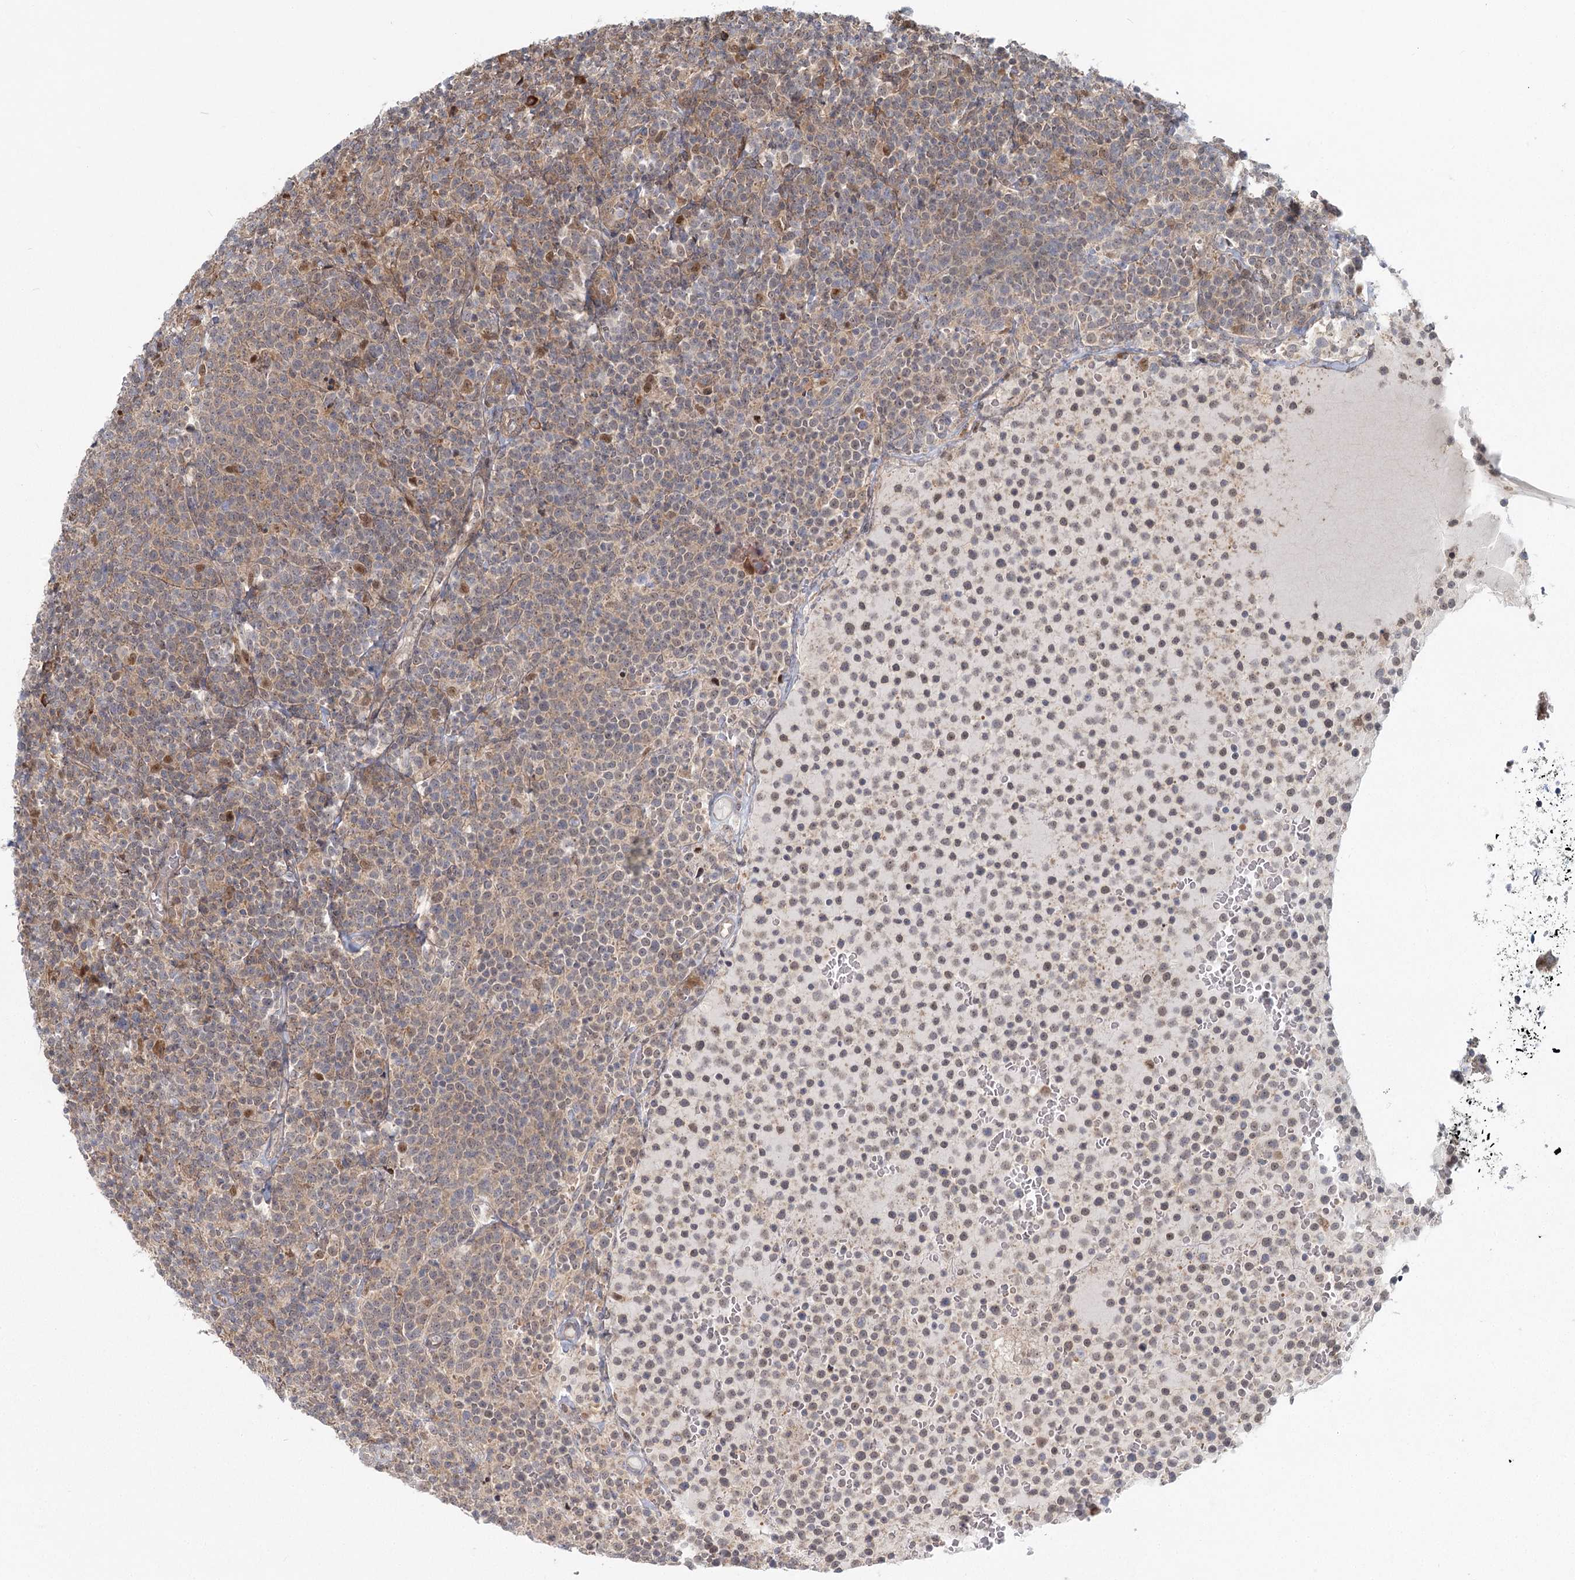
{"staining": {"intensity": "weak", "quantity": "25%-75%", "location": "cytoplasmic/membranous"}, "tissue": "lymphoma", "cell_type": "Tumor cells", "image_type": "cancer", "snomed": [{"axis": "morphology", "description": "Malignant lymphoma, non-Hodgkin's type, High grade"}, {"axis": "topography", "description": "Lymph node"}], "caption": "Immunohistochemistry (IHC) micrograph of neoplastic tissue: lymphoma stained using immunohistochemistry (IHC) shows low levels of weak protein expression localized specifically in the cytoplasmic/membranous of tumor cells, appearing as a cytoplasmic/membranous brown color.", "gene": "THNSL1", "patient": {"sex": "male", "age": 61}}